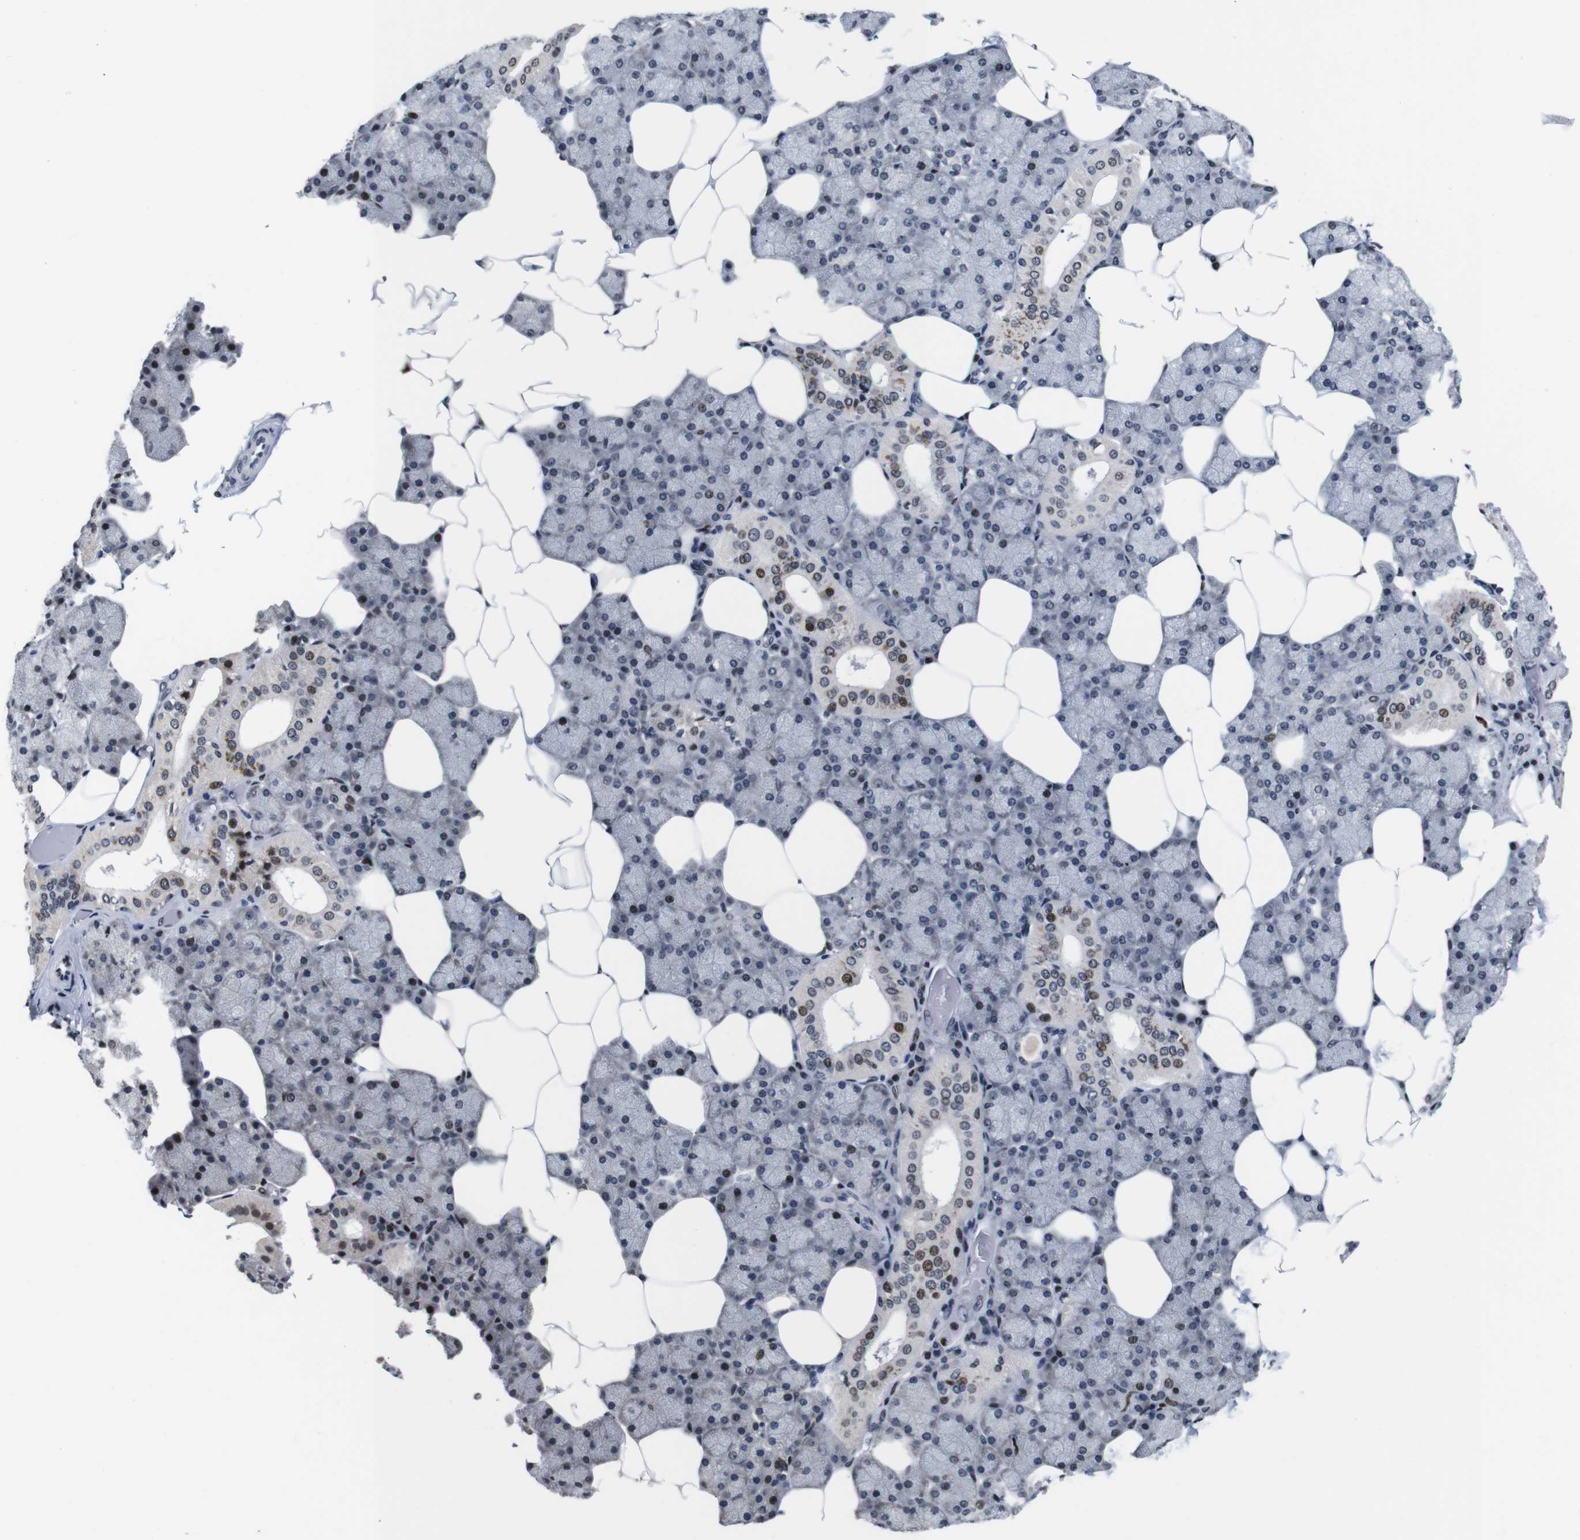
{"staining": {"intensity": "moderate", "quantity": "<25%", "location": "cytoplasmic/membranous,nuclear"}, "tissue": "salivary gland", "cell_type": "Glandular cells", "image_type": "normal", "snomed": [{"axis": "morphology", "description": "Normal tissue, NOS"}, {"axis": "topography", "description": "Salivary gland"}], "caption": "An immunohistochemistry (IHC) micrograph of benign tissue is shown. Protein staining in brown shows moderate cytoplasmic/membranous,nuclear positivity in salivary gland within glandular cells. (DAB = brown stain, brightfield microscopy at high magnification).", "gene": "GATA6", "patient": {"sex": "male", "age": 62}}